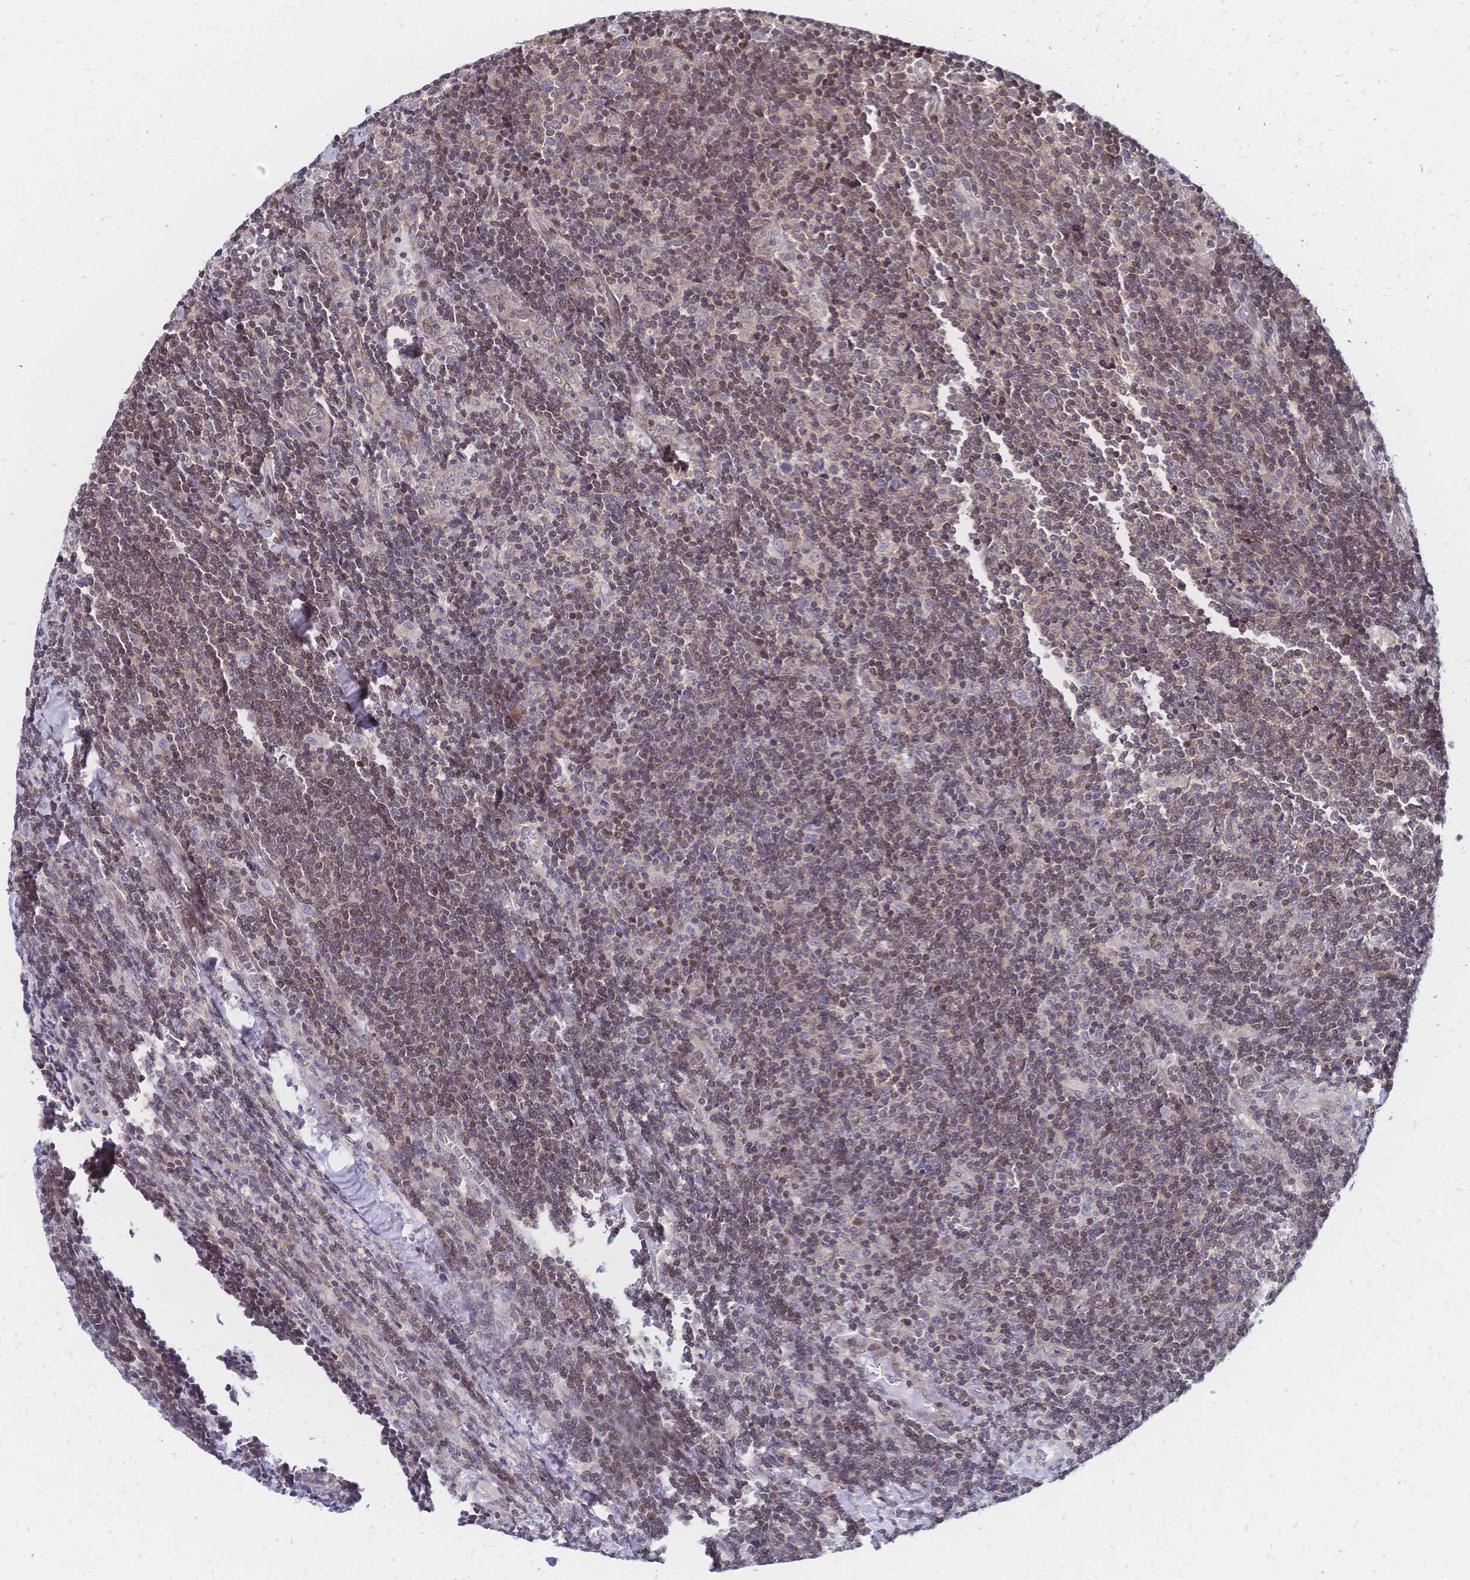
{"staining": {"intensity": "weak", "quantity": "25%-75%", "location": "nuclear"}, "tissue": "lymphoma", "cell_type": "Tumor cells", "image_type": "cancer", "snomed": [{"axis": "morphology", "description": "Malignant lymphoma, non-Hodgkin's type, Low grade"}, {"axis": "topography", "description": "Lymph node"}], "caption": "Immunohistochemistry of human low-grade malignant lymphoma, non-Hodgkin's type displays low levels of weak nuclear expression in approximately 25%-75% of tumor cells.", "gene": "CBX7", "patient": {"sex": "male", "age": 52}}